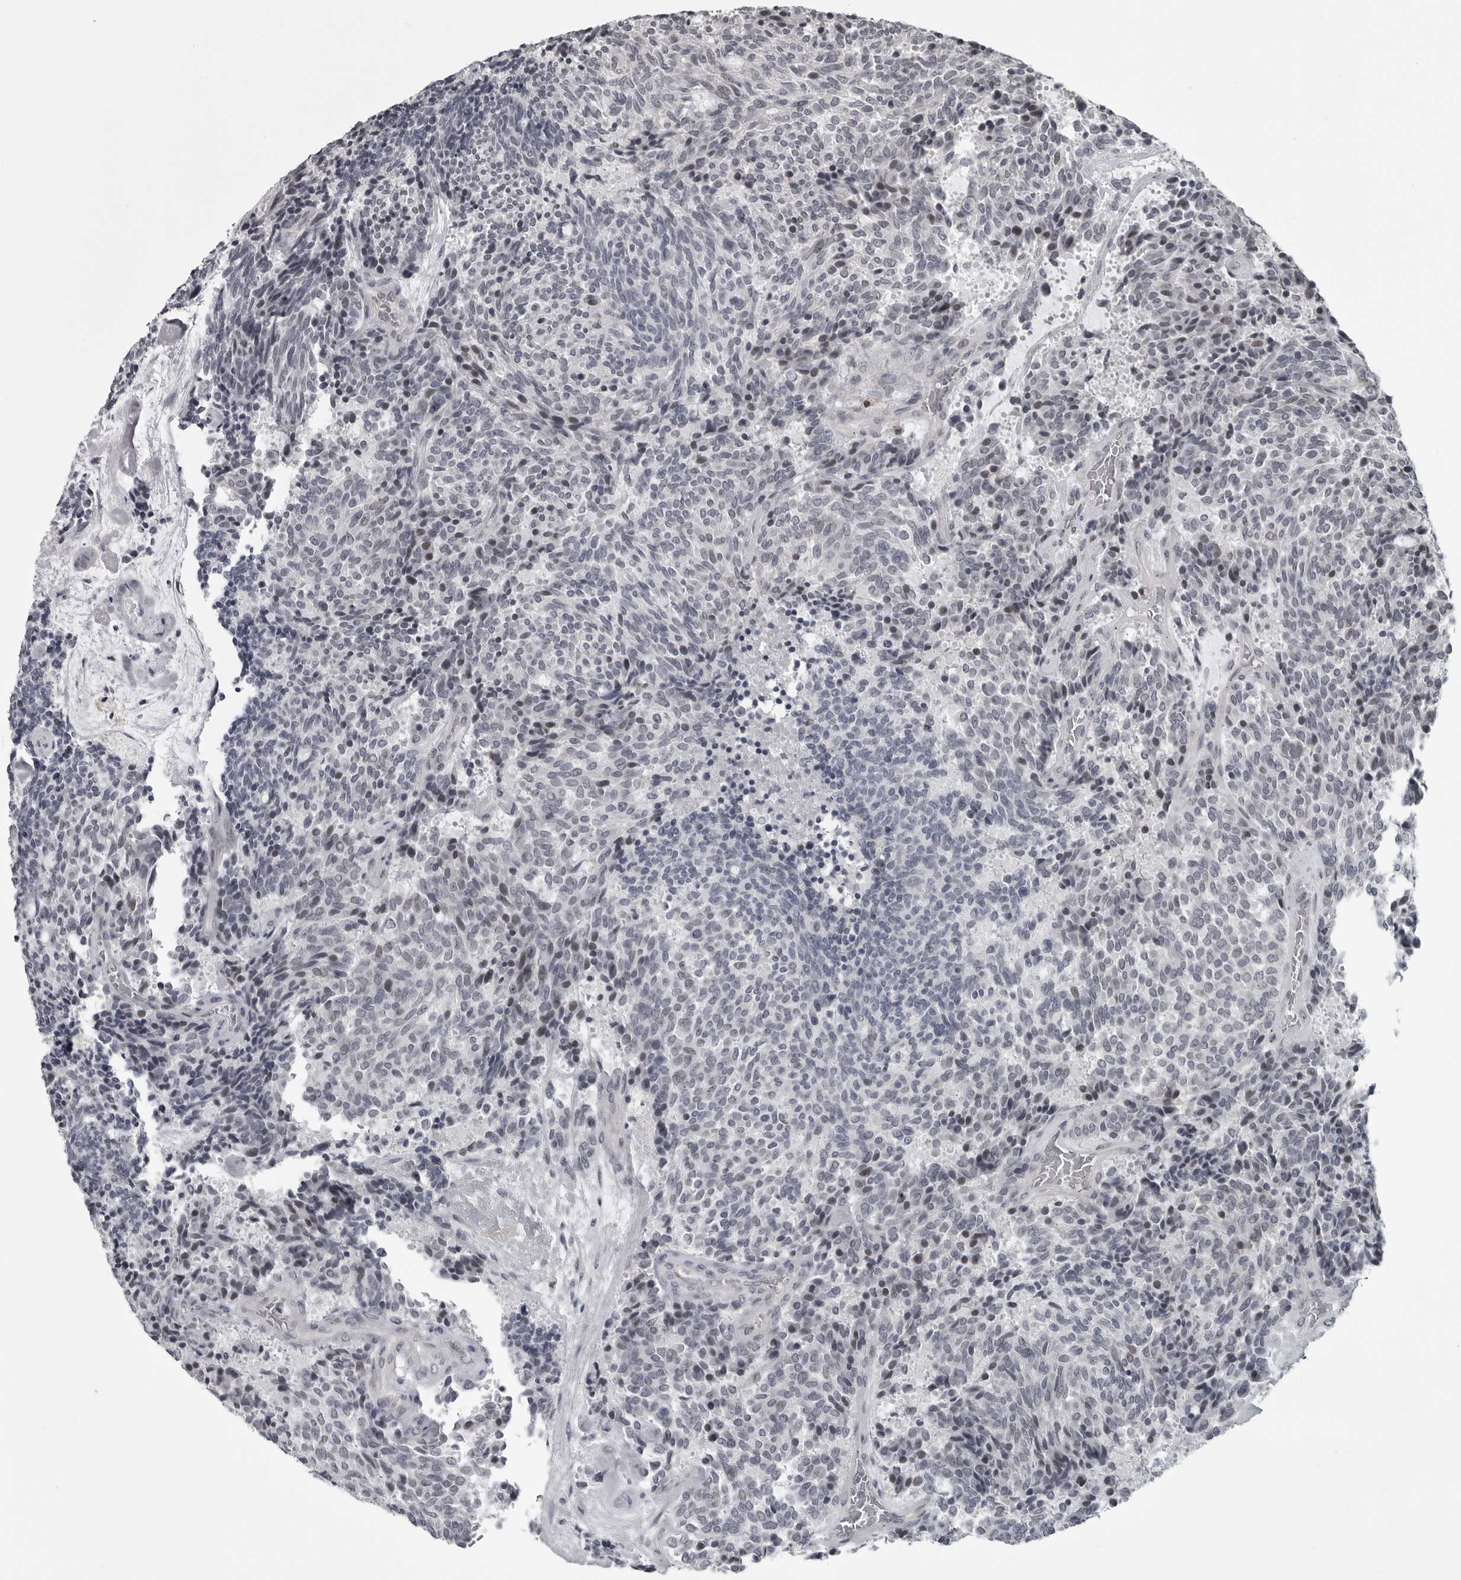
{"staining": {"intensity": "weak", "quantity": "<25%", "location": "nuclear"}, "tissue": "carcinoid", "cell_type": "Tumor cells", "image_type": "cancer", "snomed": [{"axis": "morphology", "description": "Carcinoid, malignant, NOS"}, {"axis": "topography", "description": "Pancreas"}], "caption": "IHC histopathology image of neoplastic tissue: human carcinoid stained with DAB (3,3'-diaminobenzidine) reveals no significant protein staining in tumor cells.", "gene": "LYSMD1", "patient": {"sex": "female", "age": 54}}